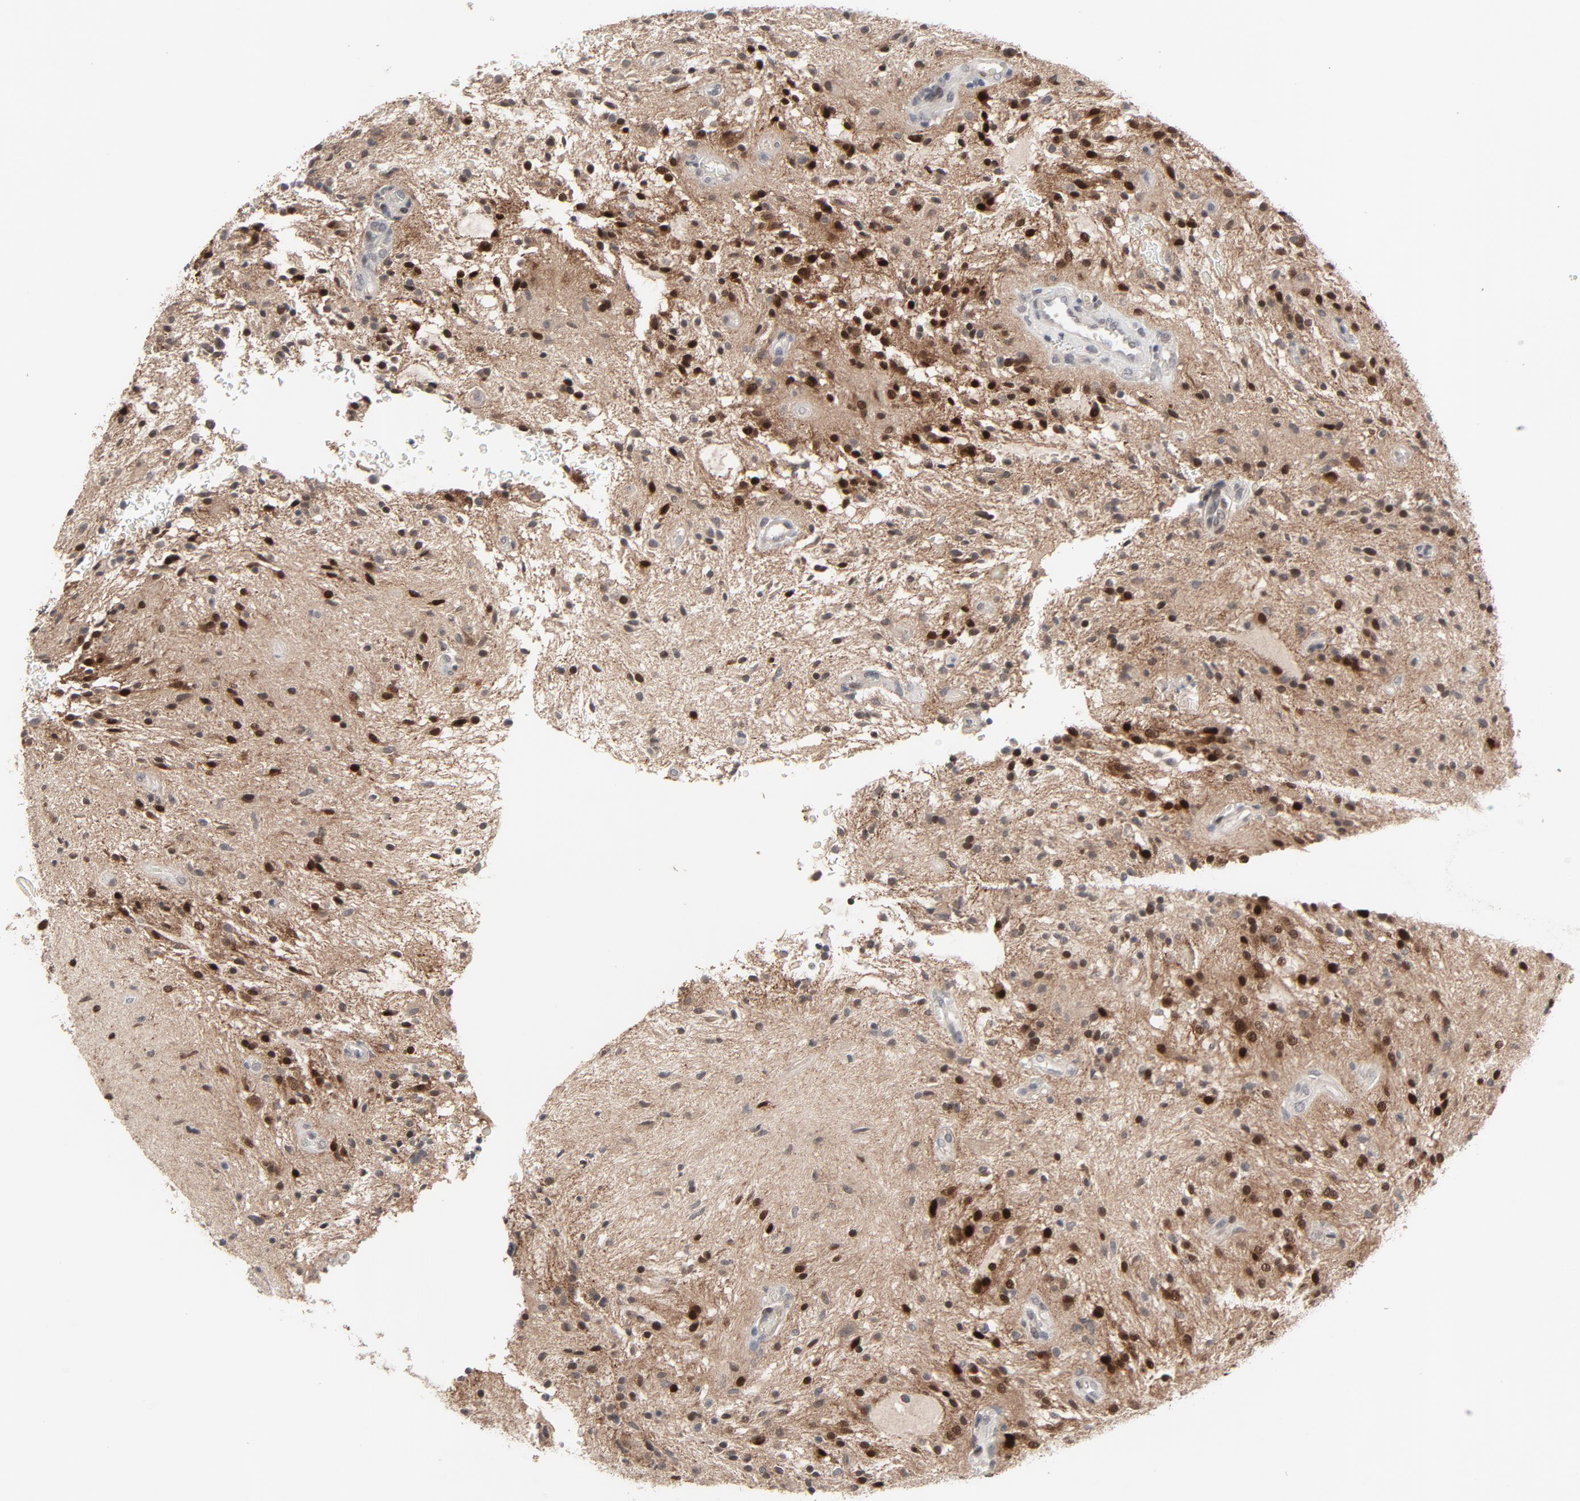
{"staining": {"intensity": "moderate", "quantity": ">75%", "location": "cytoplasmic/membranous,nuclear"}, "tissue": "glioma", "cell_type": "Tumor cells", "image_type": "cancer", "snomed": [{"axis": "morphology", "description": "Glioma, malignant, NOS"}, {"axis": "topography", "description": "Cerebellum"}], "caption": "Glioma stained with a brown dye demonstrates moderate cytoplasmic/membranous and nuclear positive staining in approximately >75% of tumor cells.", "gene": "MT3", "patient": {"sex": "female", "age": 10}}